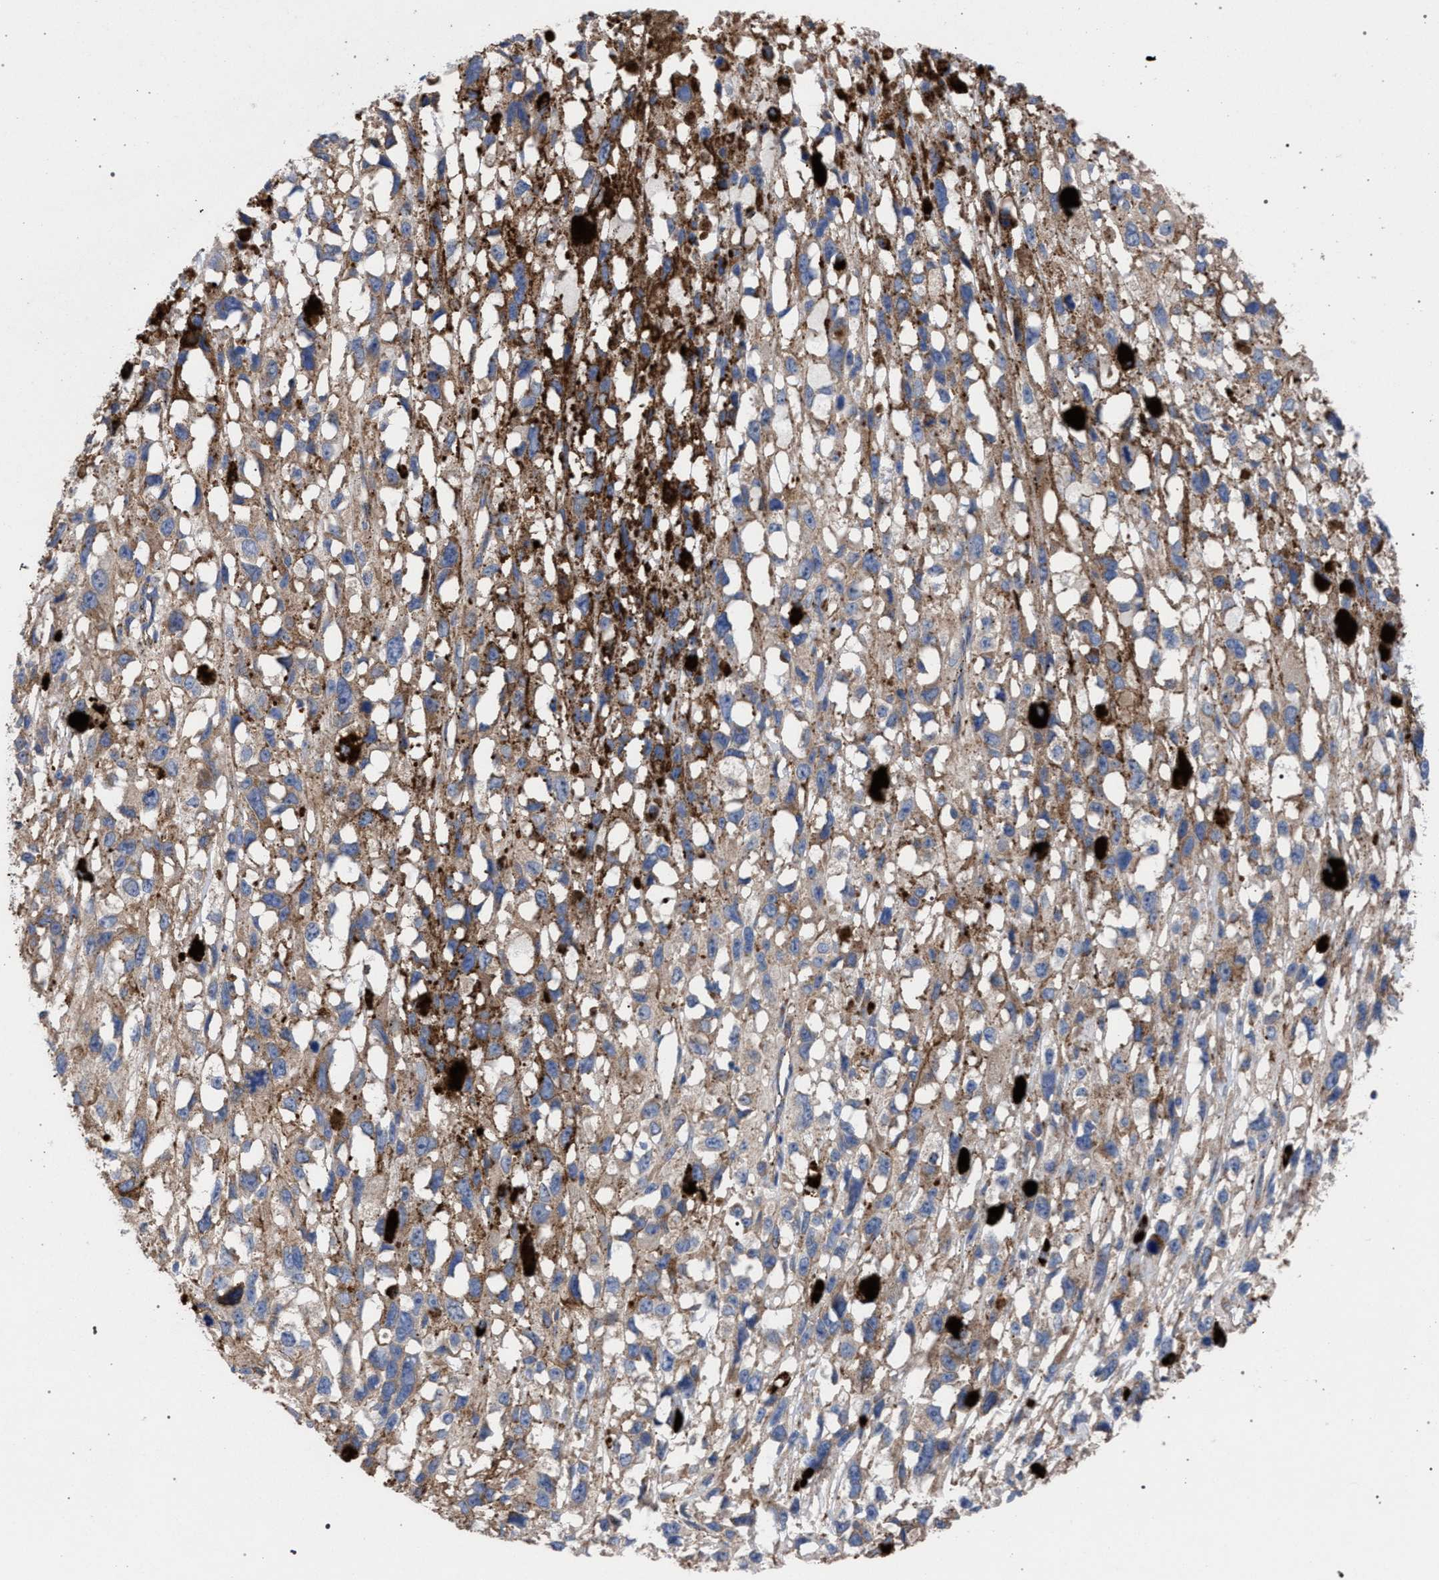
{"staining": {"intensity": "weak", "quantity": ">75%", "location": "cytoplasmic/membranous"}, "tissue": "melanoma", "cell_type": "Tumor cells", "image_type": "cancer", "snomed": [{"axis": "morphology", "description": "Malignant melanoma, Metastatic site"}, {"axis": "topography", "description": "Lymph node"}], "caption": "Approximately >75% of tumor cells in melanoma display weak cytoplasmic/membranous protein staining as visualized by brown immunohistochemical staining.", "gene": "PPT1", "patient": {"sex": "male", "age": 59}}